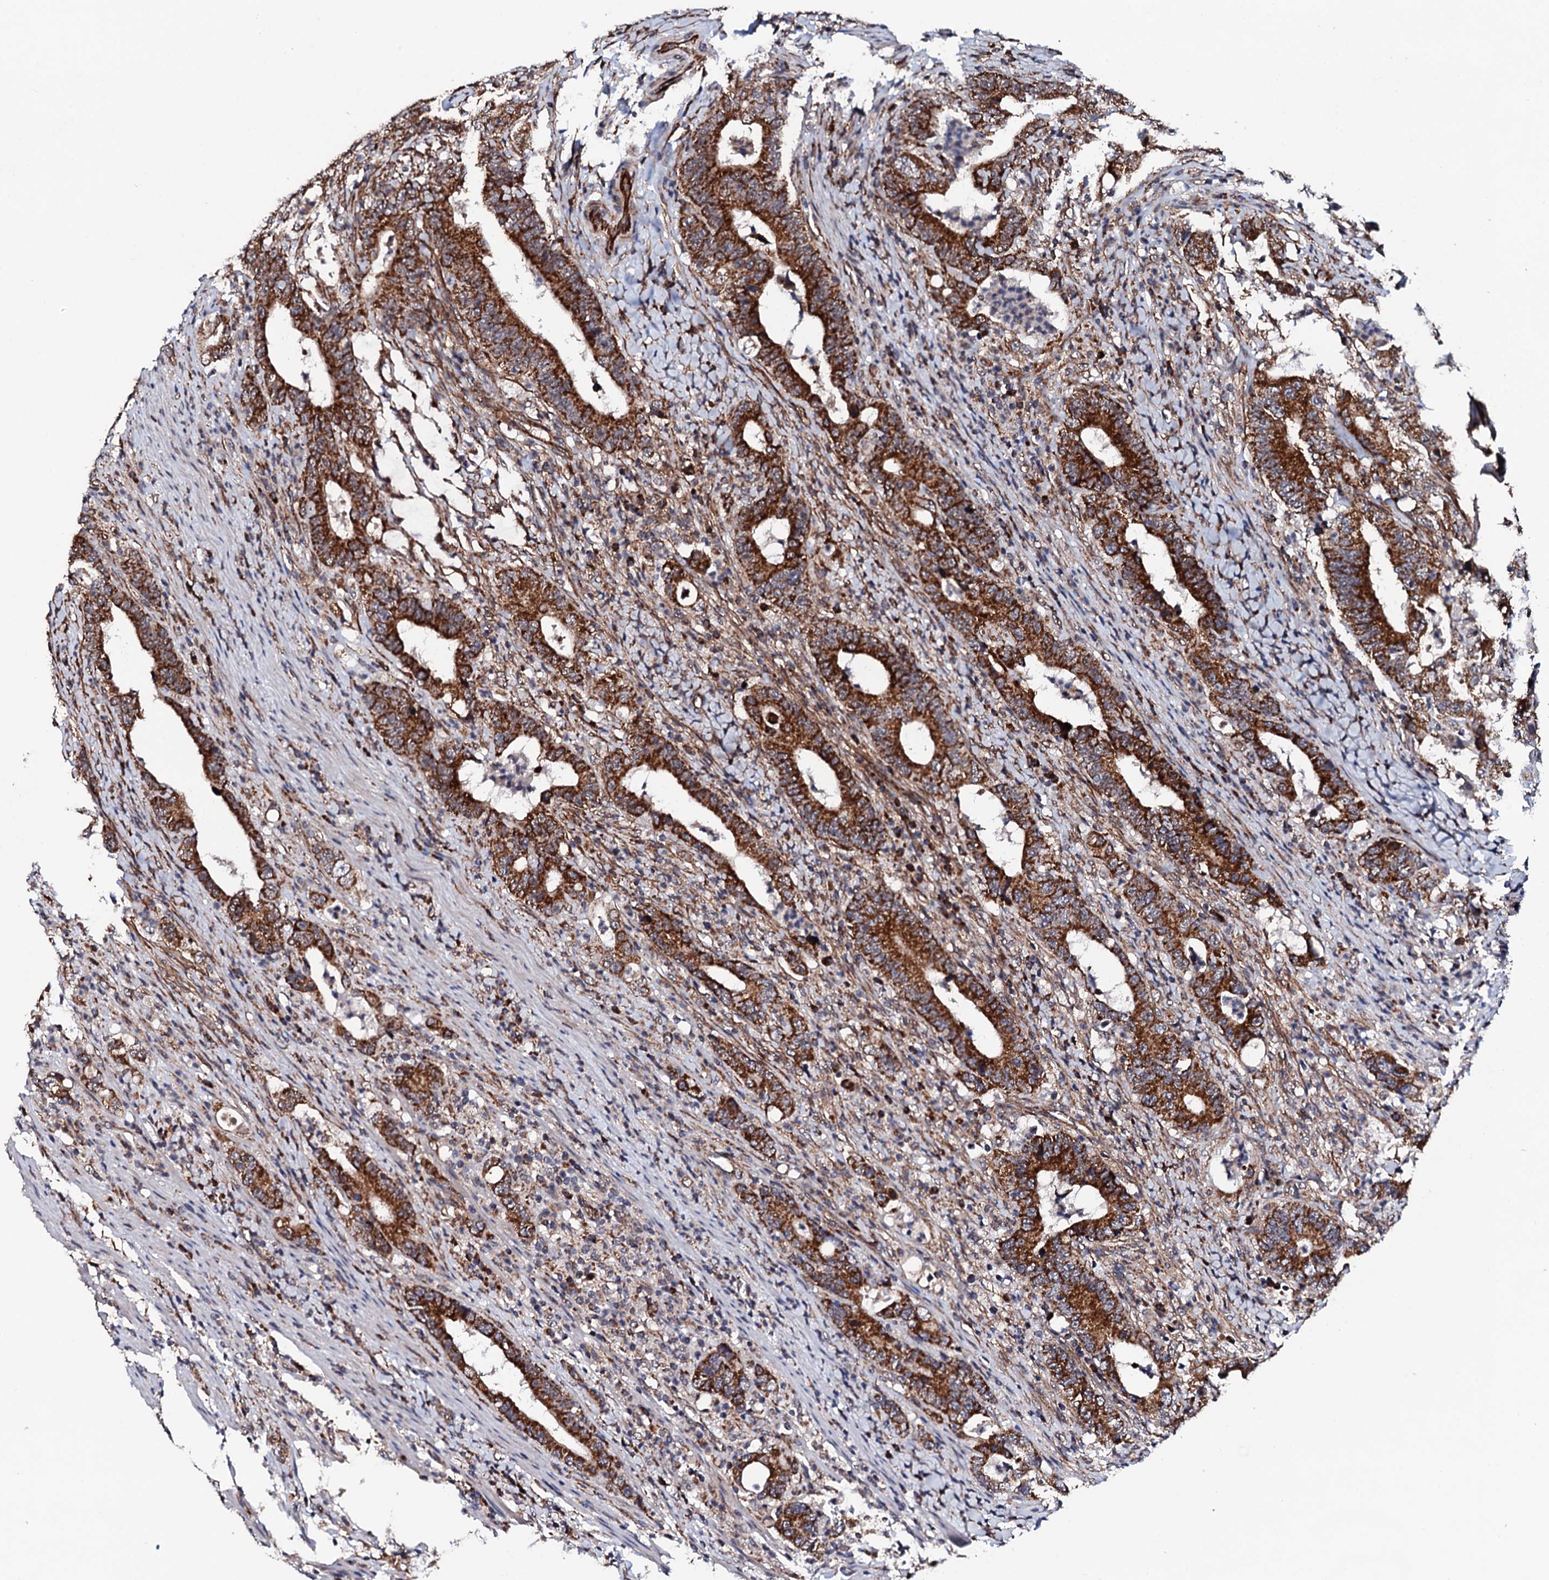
{"staining": {"intensity": "strong", "quantity": ">75%", "location": "cytoplasmic/membranous"}, "tissue": "colorectal cancer", "cell_type": "Tumor cells", "image_type": "cancer", "snomed": [{"axis": "morphology", "description": "Adenocarcinoma, NOS"}, {"axis": "topography", "description": "Colon"}], "caption": "Adenocarcinoma (colorectal) stained for a protein (brown) shows strong cytoplasmic/membranous positive staining in approximately >75% of tumor cells.", "gene": "MTIF3", "patient": {"sex": "female", "age": 75}}